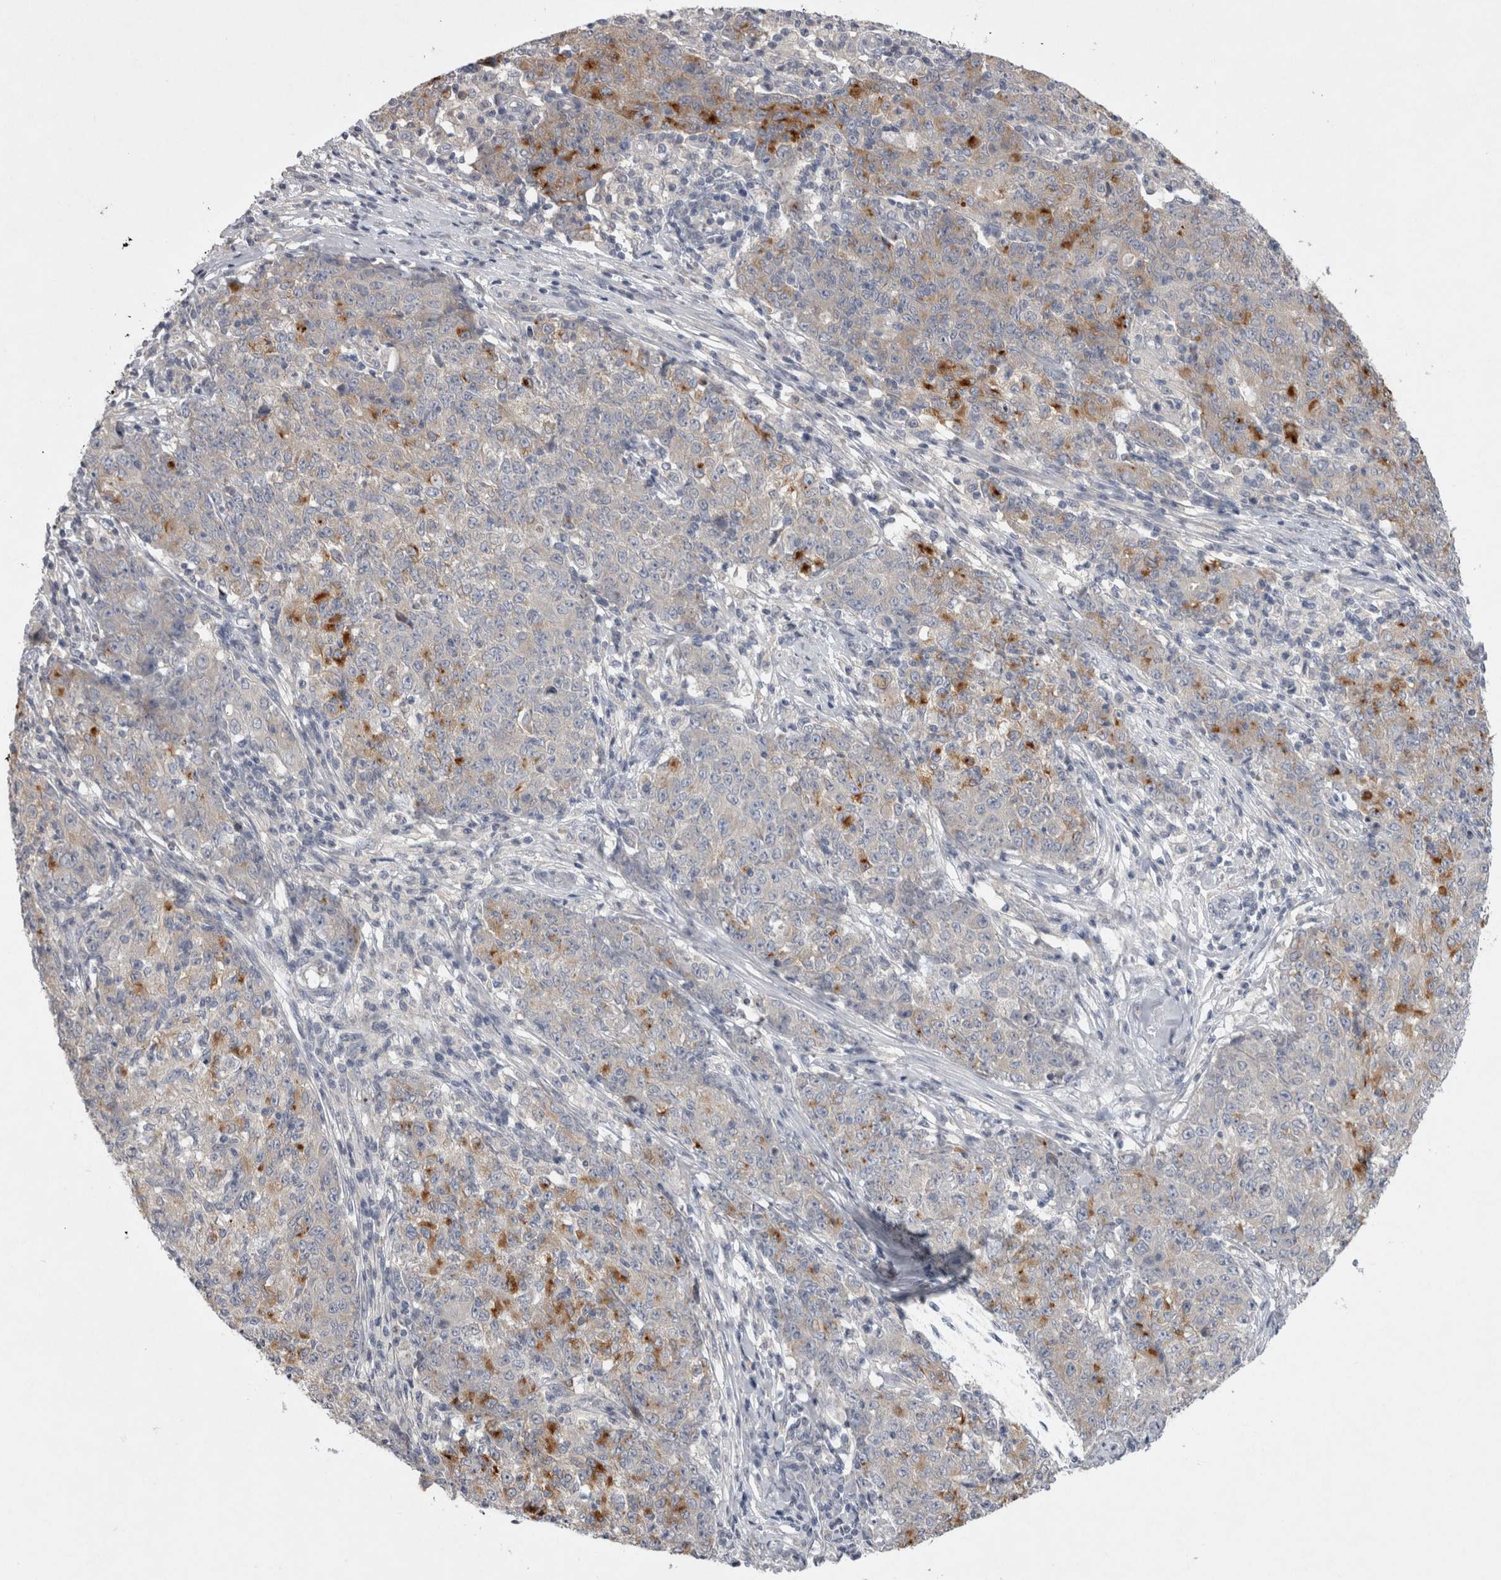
{"staining": {"intensity": "moderate", "quantity": "25%-75%", "location": "cytoplasmic/membranous"}, "tissue": "ovarian cancer", "cell_type": "Tumor cells", "image_type": "cancer", "snomed": [{"axis": "morphology", "description": "Carcinoma, endometroid"}, {"axis": "topography", "description": "Ovary"}], "caption": "An image of ovarian endometroid carcinoma stained for a protein exhibits moderate cytoplasmic/membranous brown staining in tumor cells.", "gene": "LRRC40", "patient": {"sex": "female", "age": 42}}